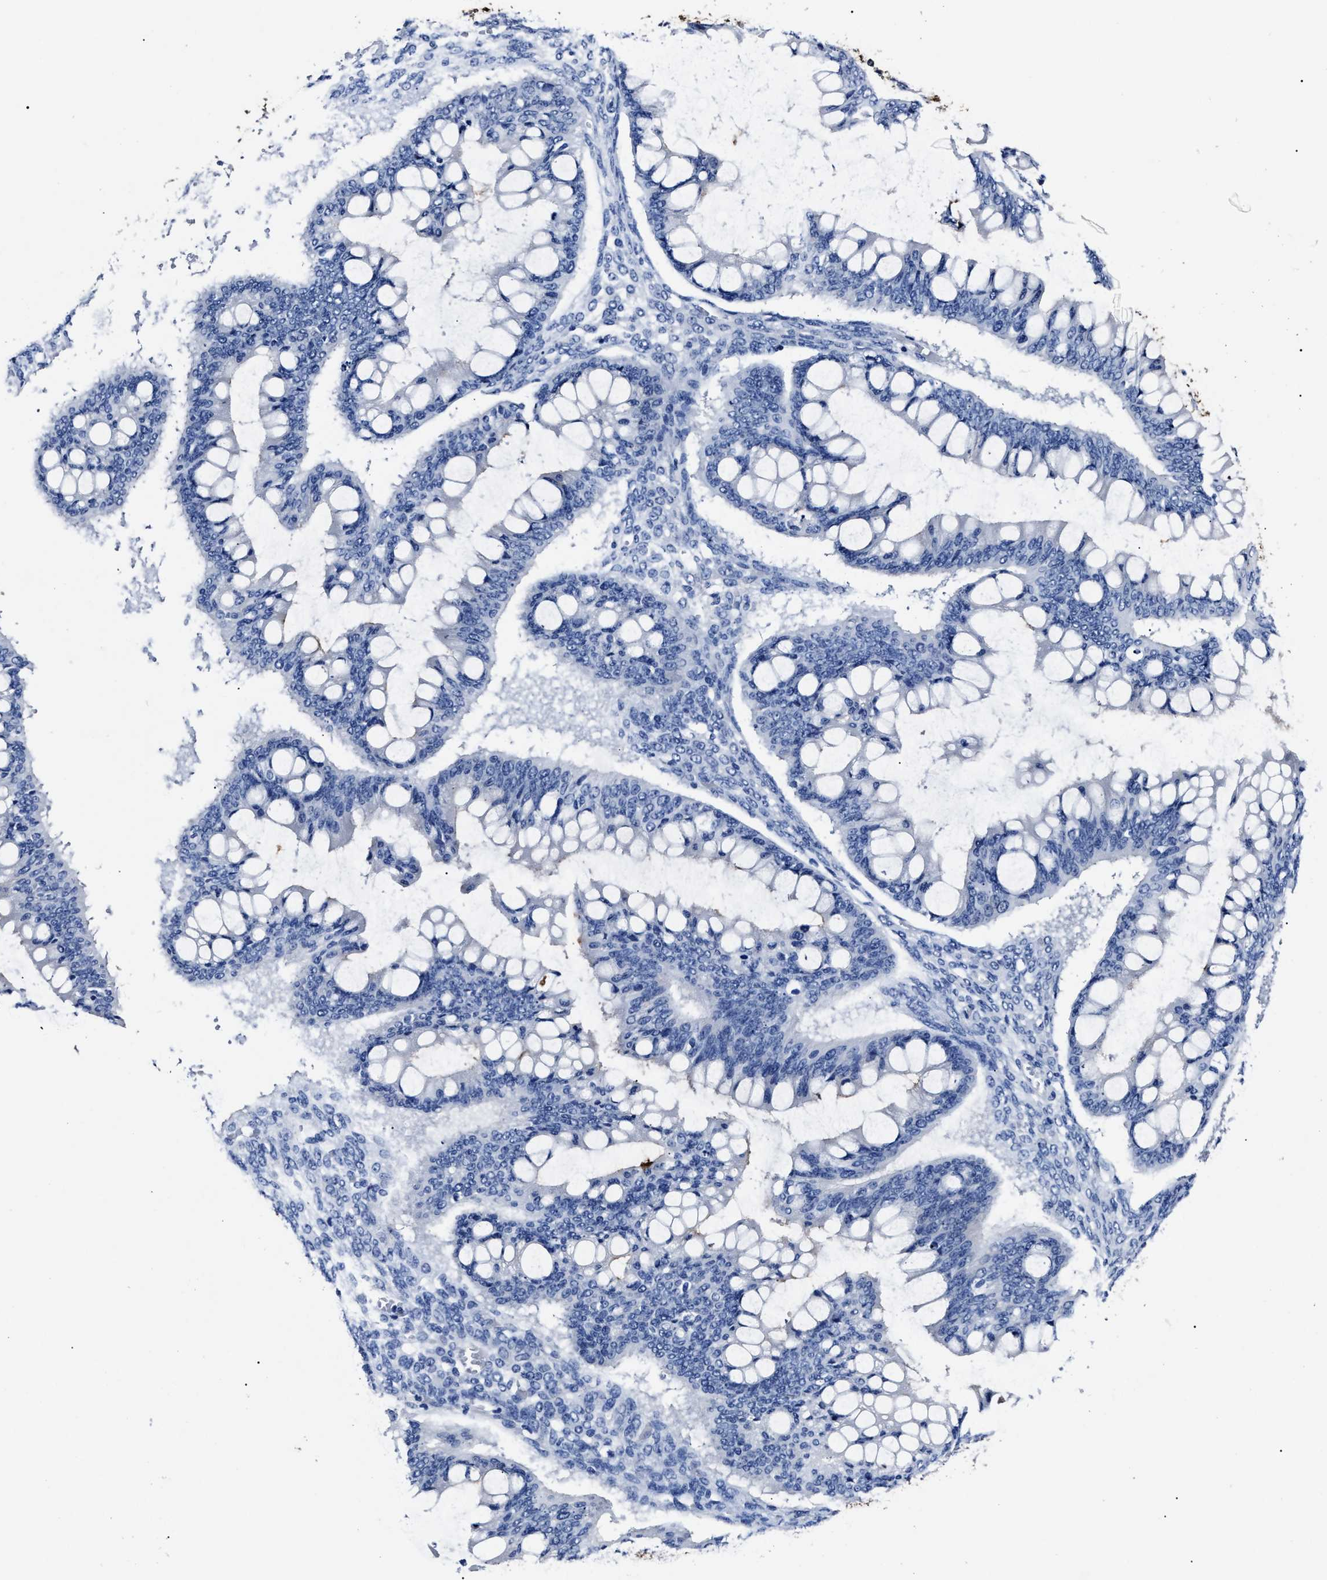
{"staining": {"intensity": "negative", "quantity": "none", "location": "none"}, "tissue": "ovarian cancer", "cell_type": "Tumor cells", "image_type": "cancer", "snomed": [{"axis": "morphology", "description": "Cystadenocarcinoma, mucinous, NOS"}, {"axis": "topography", "description": "Ovary"}], "caption": "This is an immunohistochemistry (IHC) histopathology image of human ovarian cancer. There is no positivity in tumor cells.", "gene": "ALPG", "patient": {"sex": "female", "age": 73}}